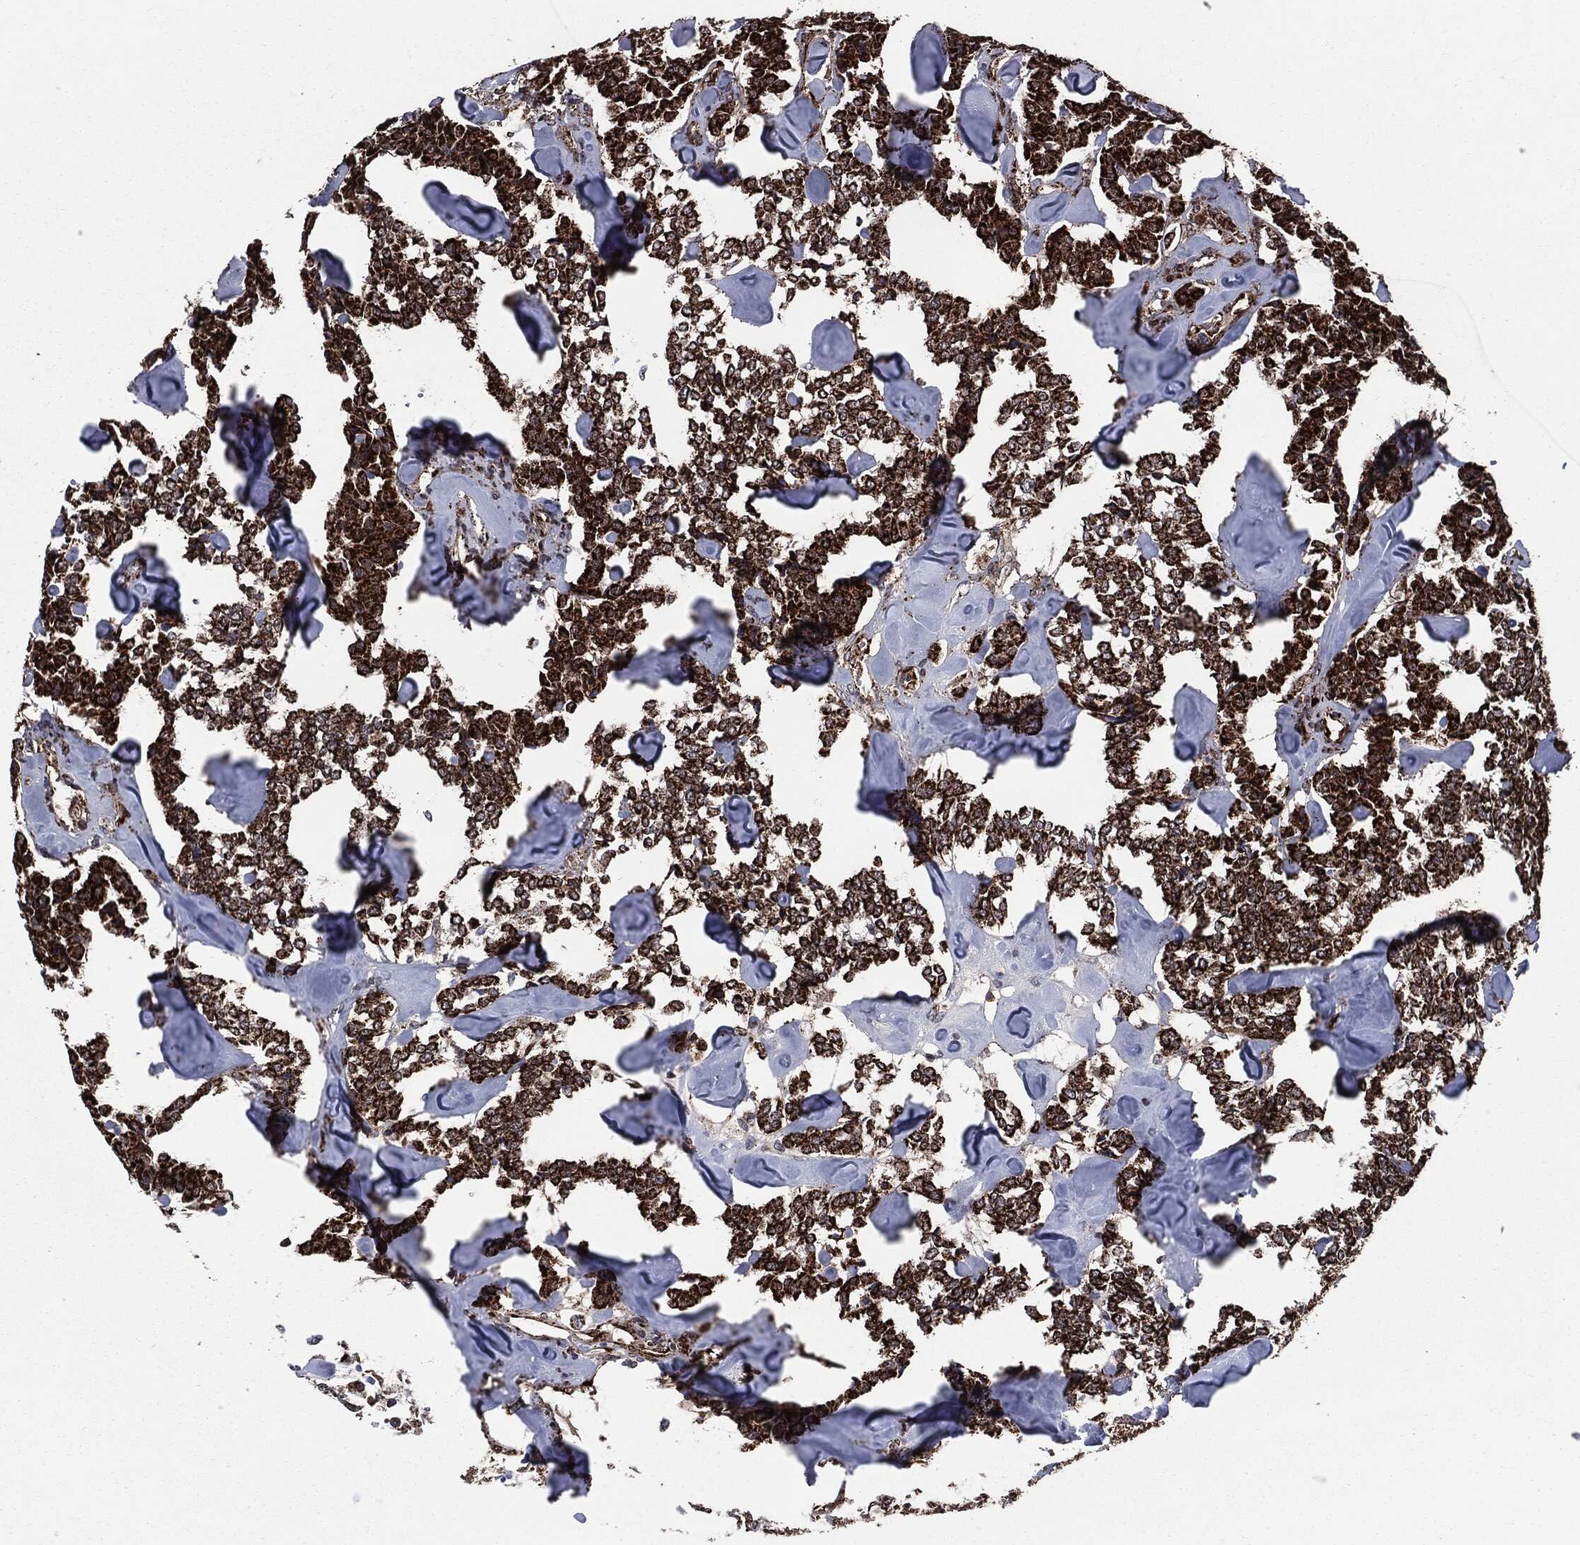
{"staining": {"intensity": "strong", "quantity": ">75%", "location": "cytoplasmic/membranous"}, "tissue": "carcinoid", "cell_type": "Tumor cells", "image_type": "cancer", "snomed": [{"axis": "morphology", "description": "Carcinoid, malignant, NOS"}, {"axis": "topography", "description": "Pancreas"}], "caption": "The image reveals immunohistochemical staining of carcinoid (malignant). There is strong cytoplasmic/membranous positivity is identified in about >75% of tumor cells.", "gene": "FH", "patient": {"sex": "male", "age": 41}}